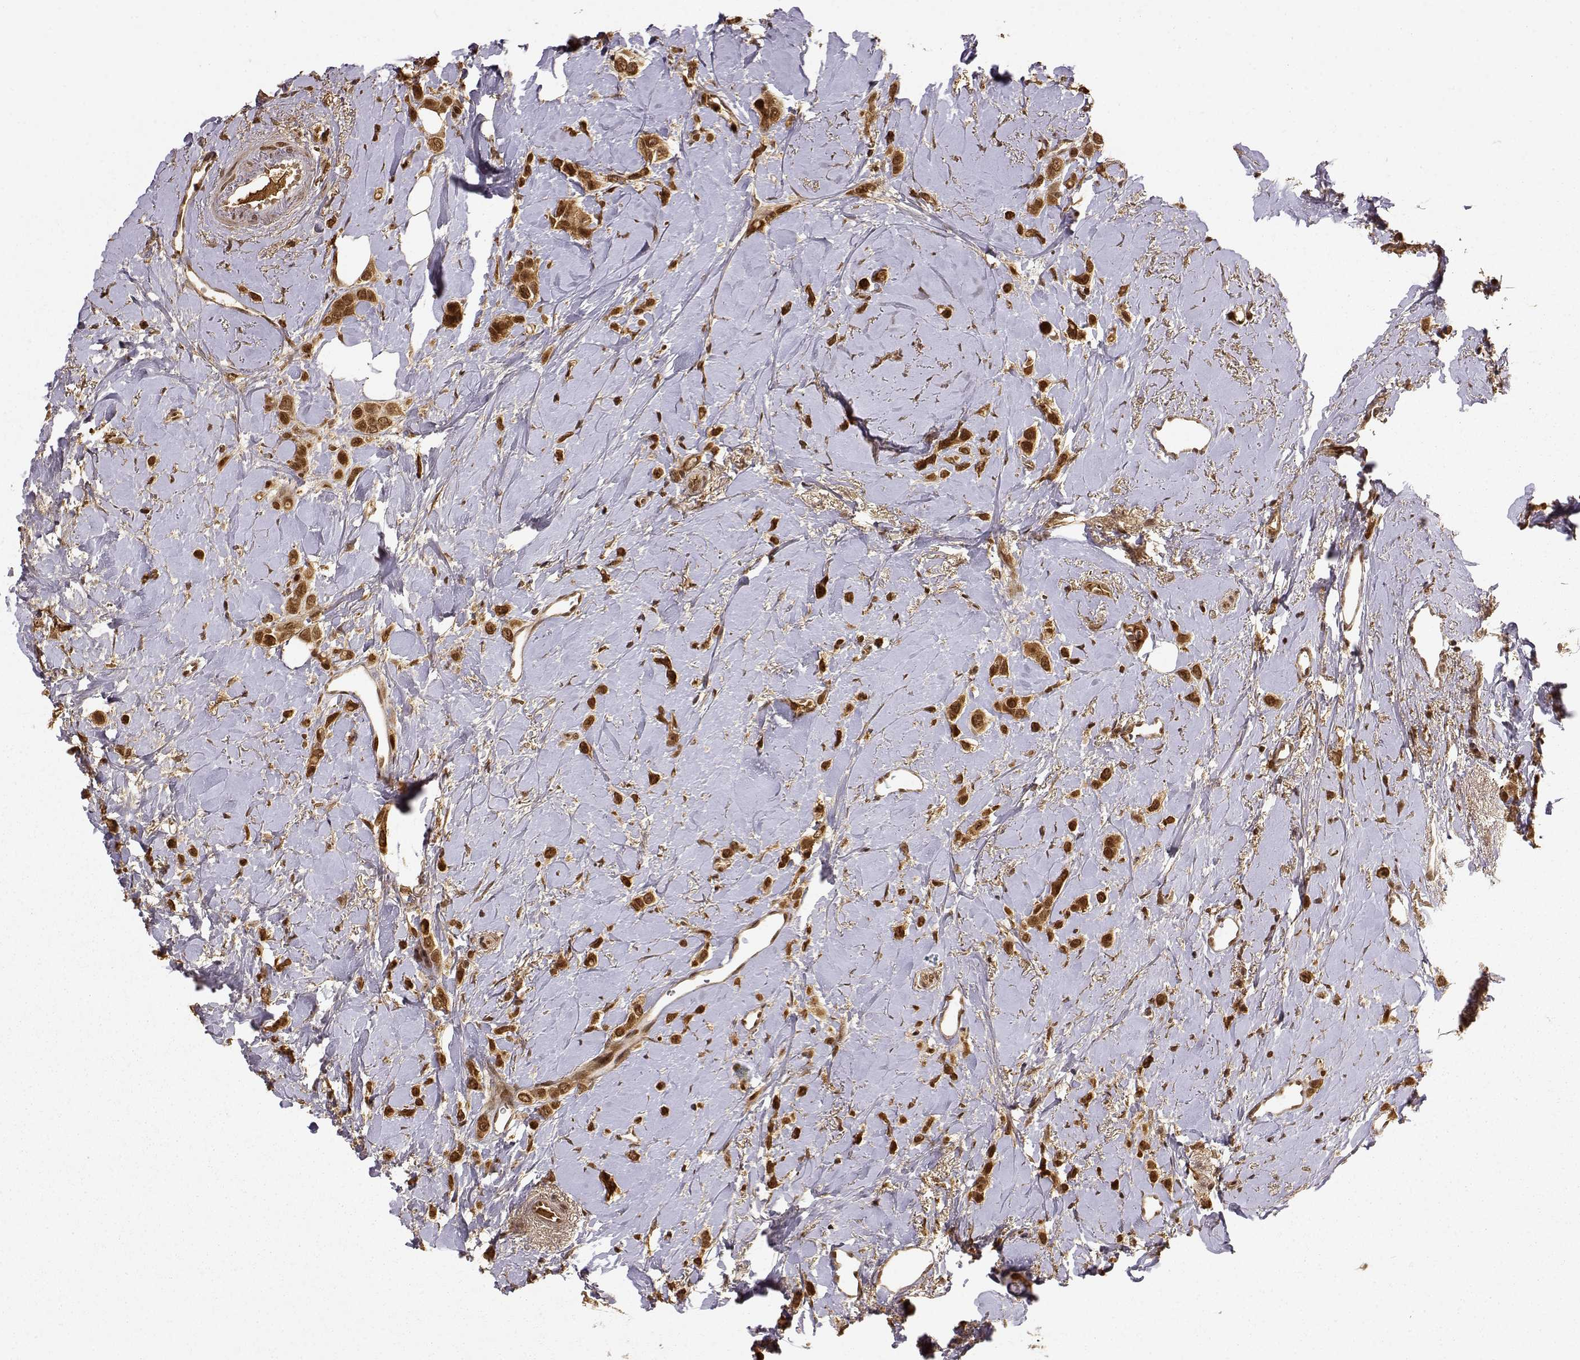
{"staining": {"intensity": "strong", "quantity": ">75%", "location": "cytoplasmic/membranous,nuclear"}, "tissue": "breast cancer", "cell_type": "Tumor cells", "image_type": "cancer", "snomed": [{"axis": "morphology", "description": "Lobular carcinoma"}, {"axis": "topography", "description": "Breast"}], "caption": "Breast cancer stained with DAB immunohistochemistry (IHC) reveals high levels of strong cytoplasmic/membranous and nuclear positivity in approximately >75% of tumor cells.", "gene": "MAEA", "patient": {"sex": "female", "age": 66}}